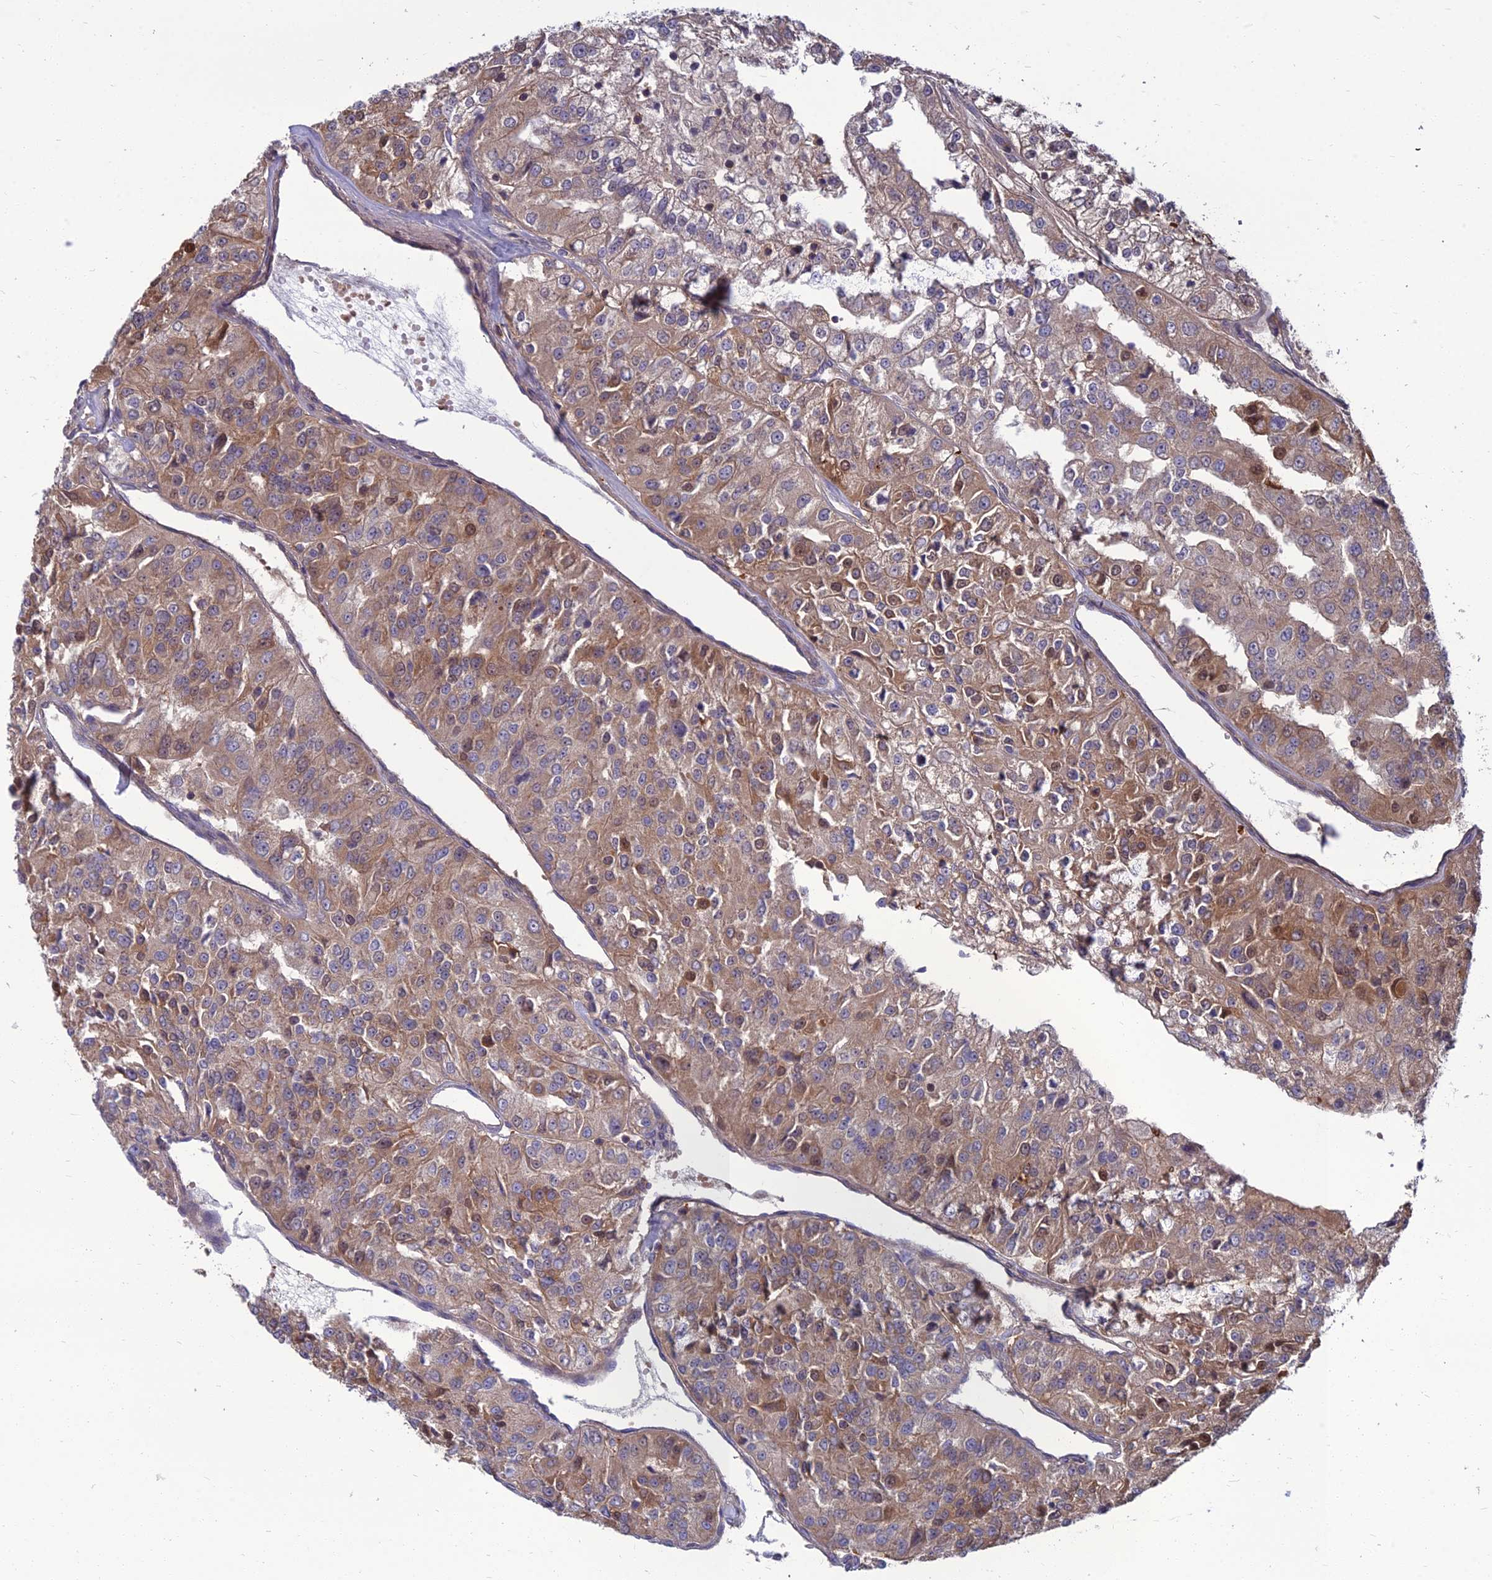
{"staining": {"intensity": "moderate", "quantity": ">75%", "location": "cytoplasmic/membranous"}, "tissue": "renal cancer", "cell_type": "Tumor cells", "image_type": "cancer", "snomed": [{"axis": "morphology", "description": "Adenocarcinoma, NOS"}, {"axis": "topography", "description": "Kidney"}], "caption": "Human adenocarcinoma (renal) stained for a protein (brown) reveals moderate cytoplasmic/membranous positive expression in about >75% of tumor cells.", "gene": "OPA3", "patient": {"sex": "female", "age": 63}}